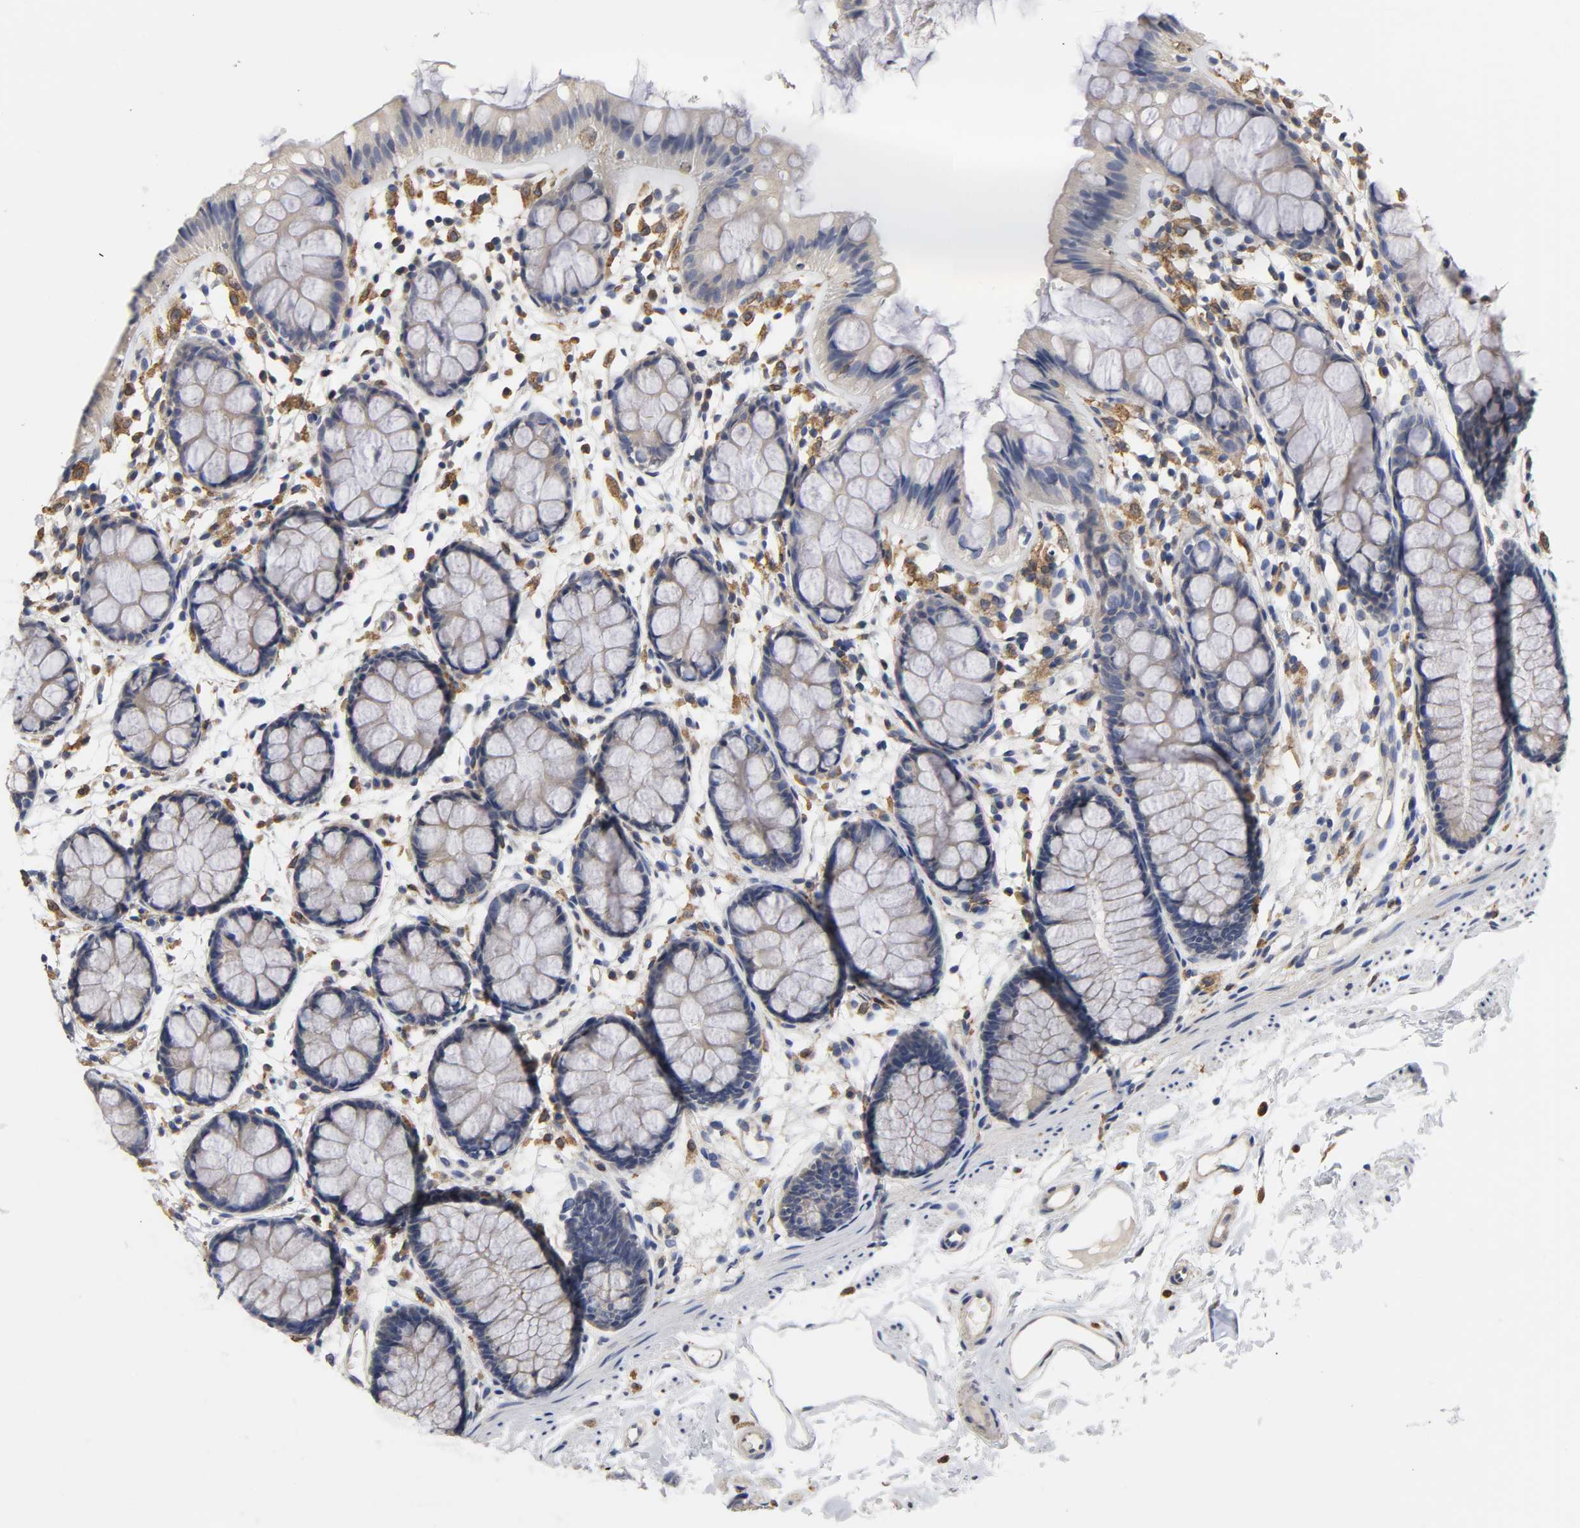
{"staining": {"intensity": "negative", "quantity": "none", "location": "none"}, "tissue": "rectum", "cell_type": "Glandular cells", "image_type": "normal", "snomed": [{"axis": "morphology", "description": "Normal tissue, NOS"}, {"axis": "topography", "description": "Rectum"}], "caption": "A high-resolution micrograph shows immunohistochemistry (IHC) staining of normal rectum, which displays no significant expression in glandular cells. The staining is performed using DAB (3,3'-diaminobenzidine) brown chromogen with nuclei counter-stained in using hematoxylin.", "gene": "HCK", "patient": {"sex": "female", "age": 66}}